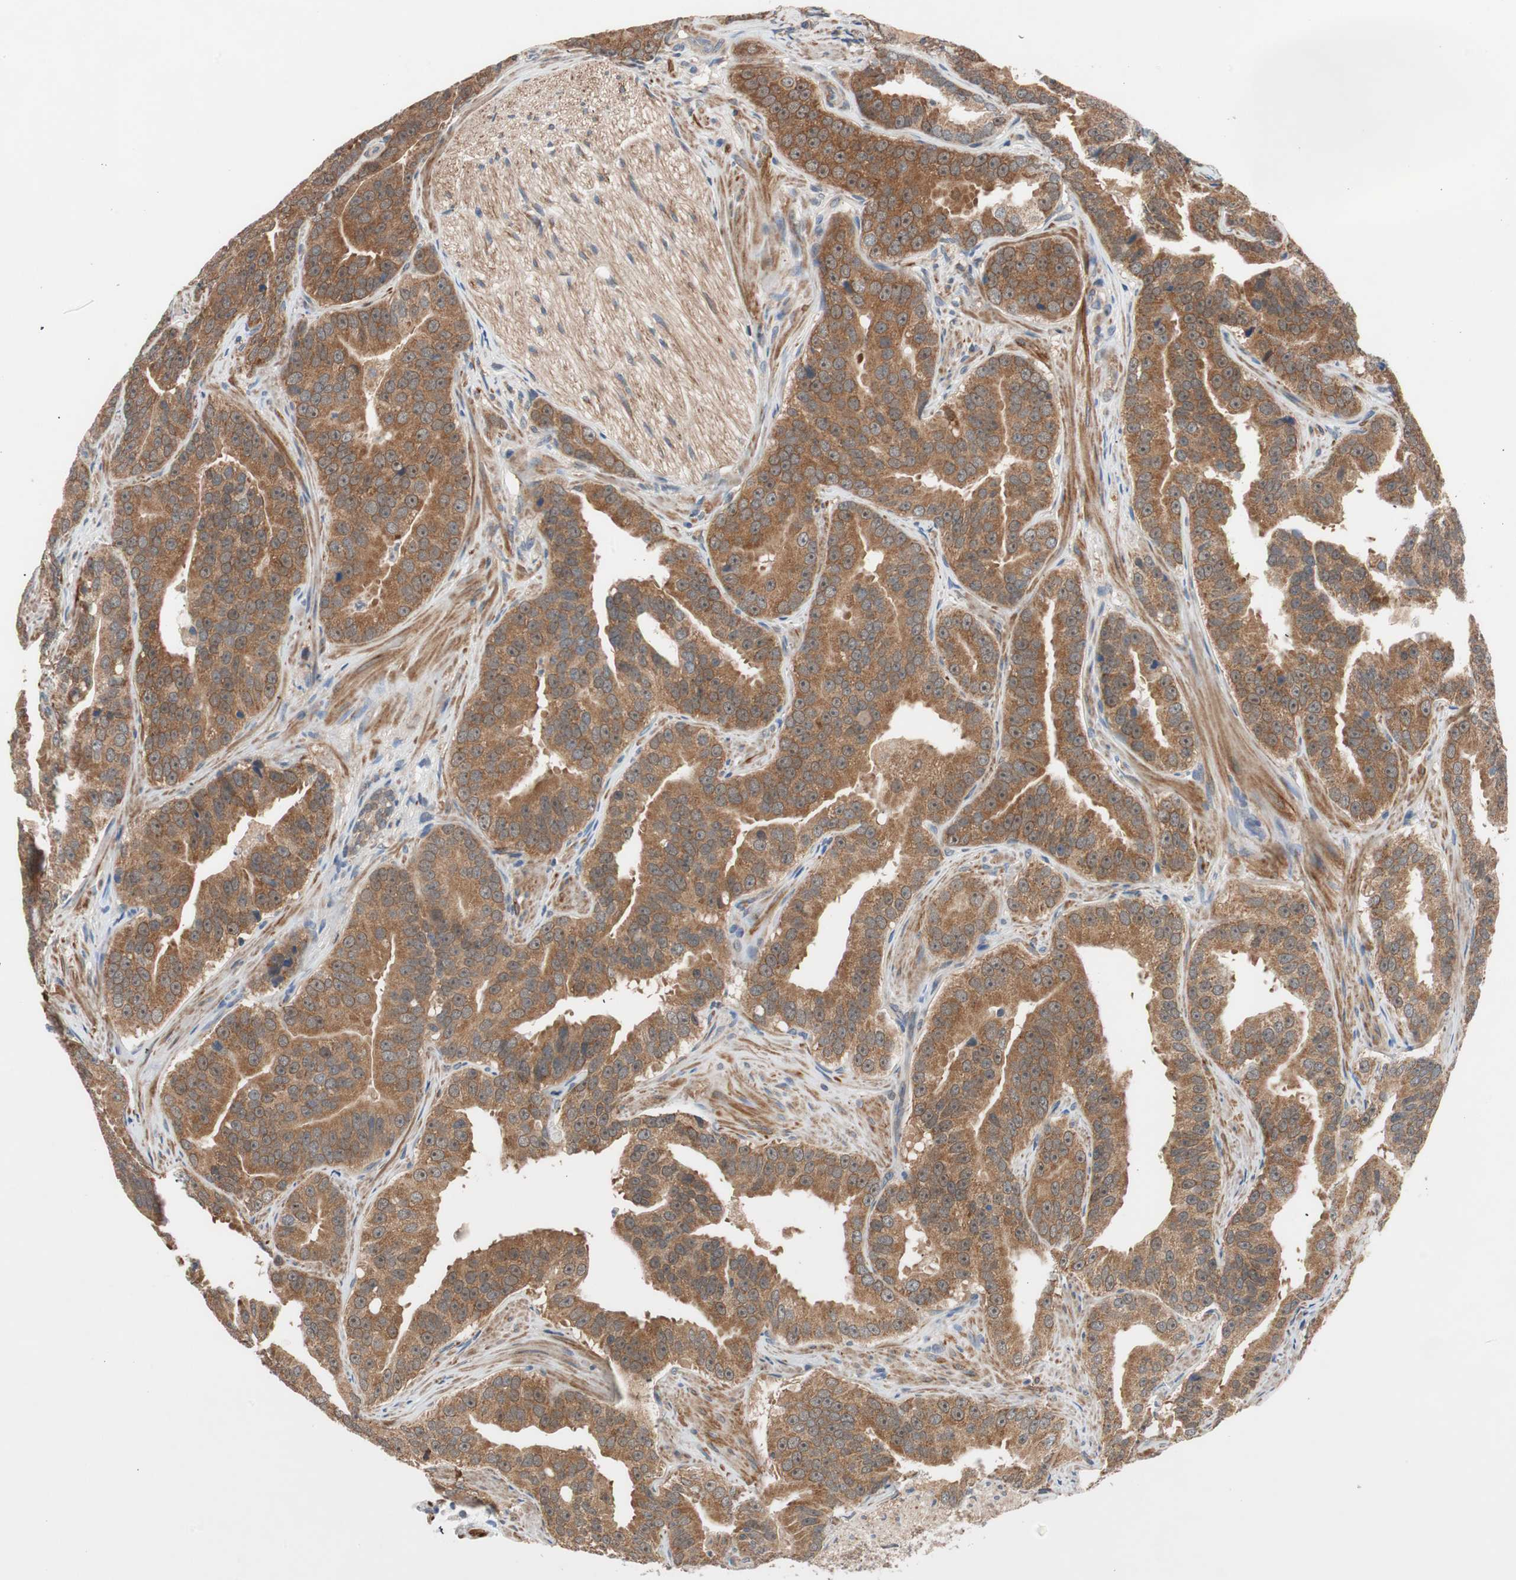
{"staining": {"intensity": "strong", "quantity": ">75%", "location": "cytoplasmic/membranous"}, "tissue": "prostate cancer", "cell_type": "Tumor cells", "image_type": "cancer", "snomed": [{"axis": "morphology", "description": "Adenocarcinoma, Low grade"}, {"axis": "topography", "description": "Prostate"}], "caption": "Adenocarcinoma (low-grade) (prostate) was stained to show a protein in brown. There is high levels of strong cytoplasmic/membranous positivity in approximately >75% of tumor cells.", "gene": "HMBS", "patient": {"sex": "male", "age": 59}}